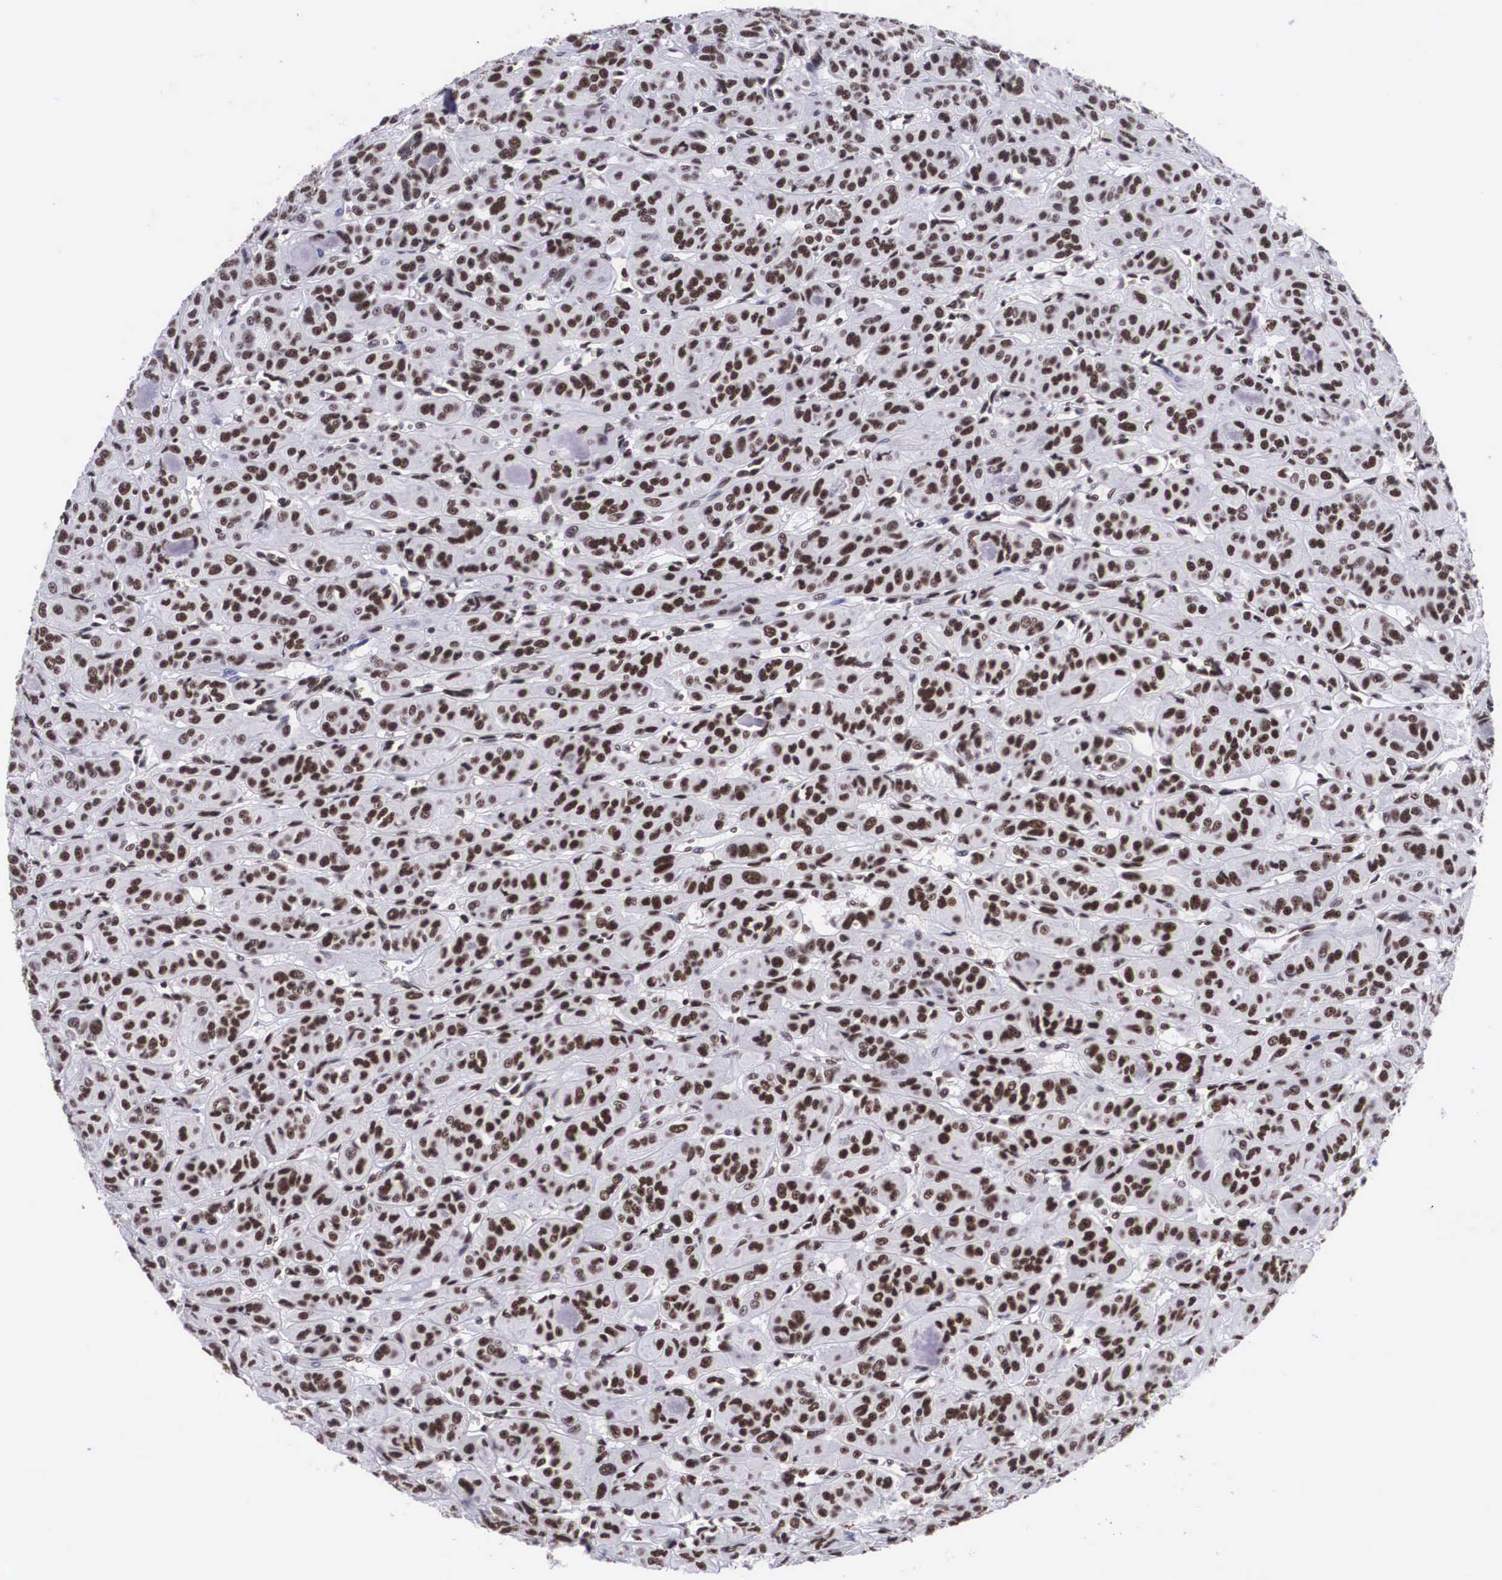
{"staining": {"intensity": "moderate", "quantity": ">75%", "location": "nuclear"}, "tissue": "thyroid cancer", "cell_type": "Tumor cells", "image_type": "cancer", "snomed": [{"axis": "morphology", "description": "Follicular adenoma carcinoma, NOS"}, {"axis": "topography", "description": "Thyroid gland"}], "caption": "Human thyroid follicular adenoma carcinoma stained for a protein (brown) displays moderate nuclear positive staining in approximately >75% of tumor cells.", "gene": "SF3A1", "patient": {"sex": "female", "age": 71}}